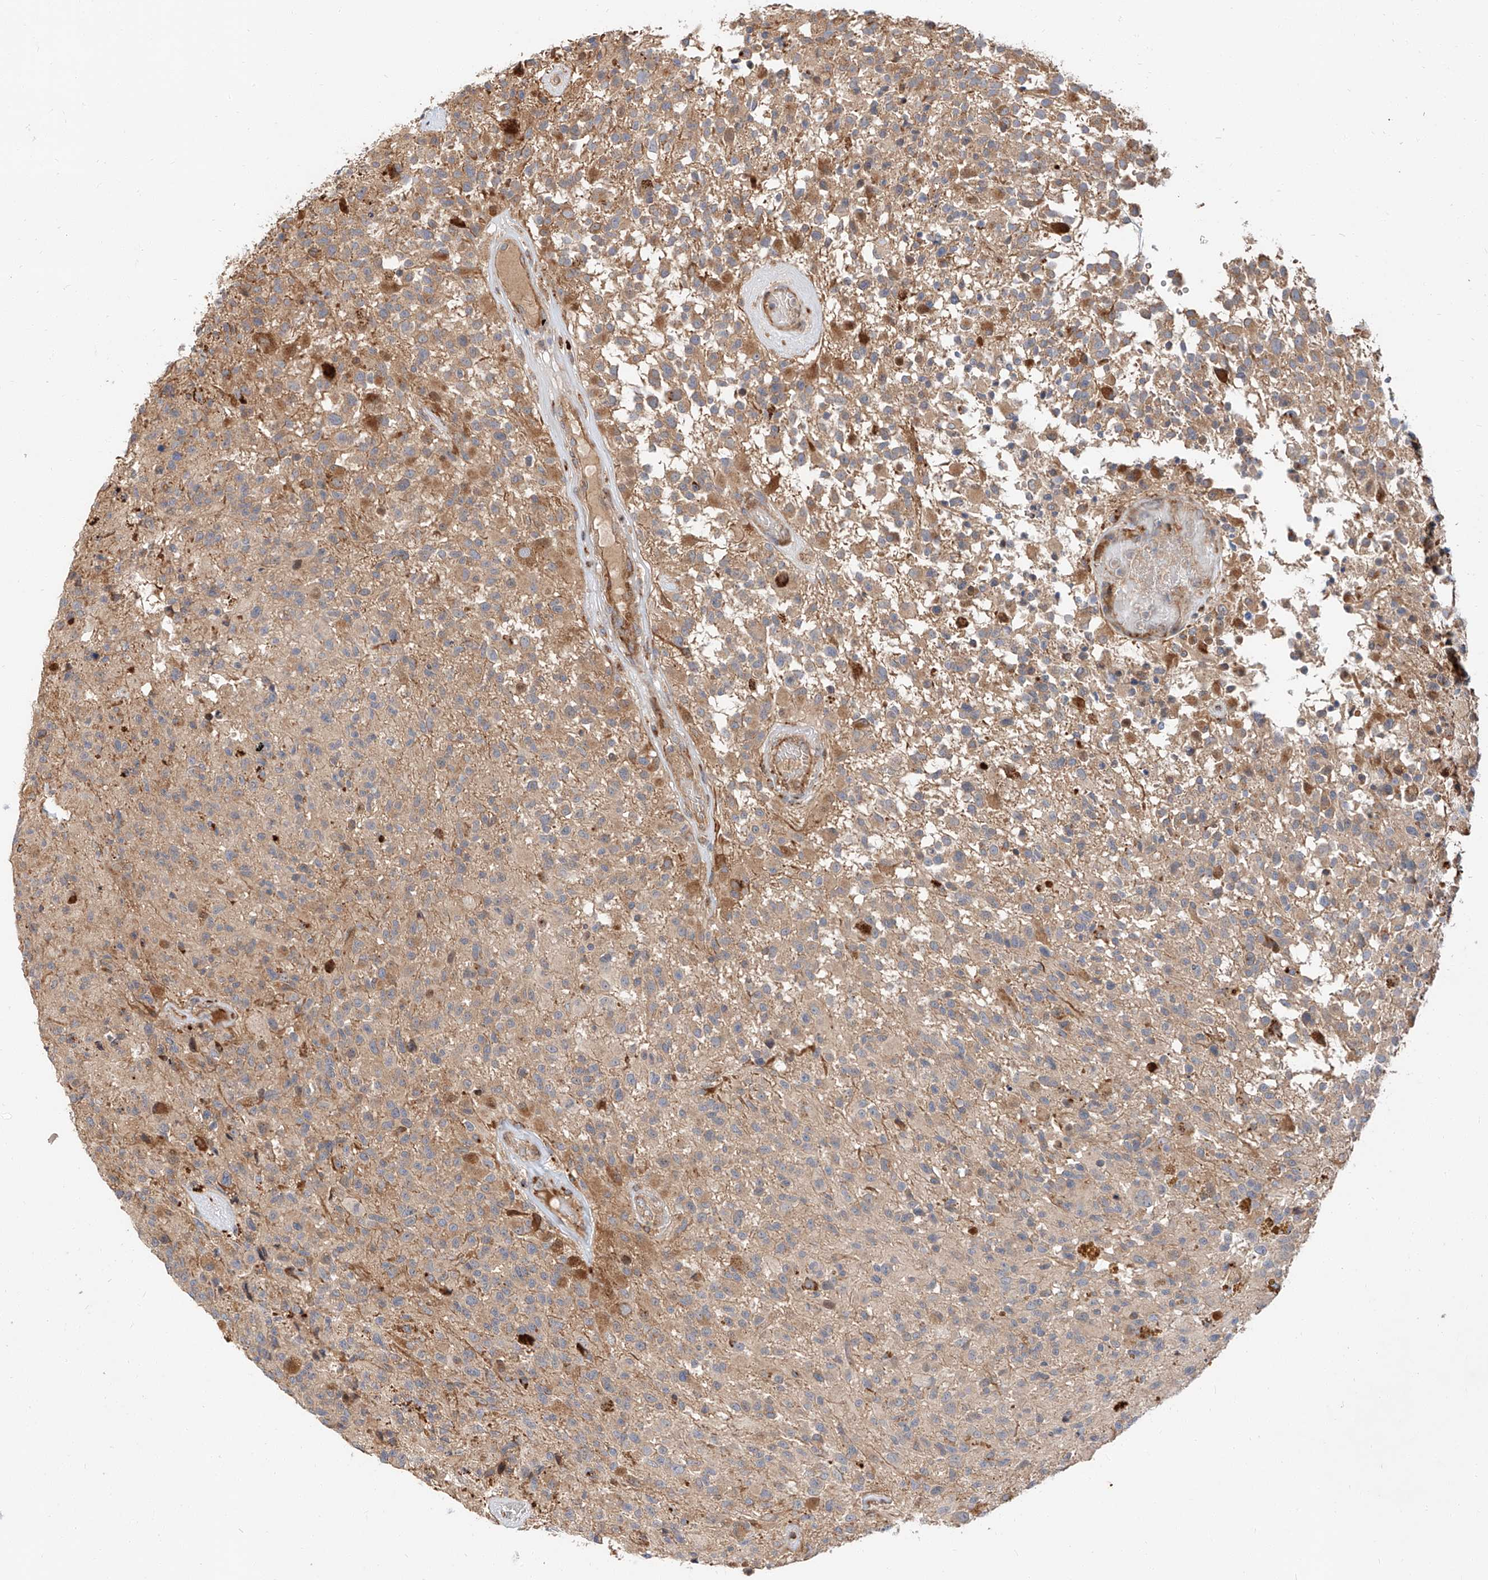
{"staining": {"intensity": "weak", "quantity": "25%-75%", "location": "cytoplasmic/membranous"}, "tissue": "glioma", "cell_type": "Tumor cells", "image_type": "cancer", "snomed": [{"axis": "morphology", "description": "Glioma, malignant, High grade"}, {"axis": "morphology", "description": "Glioblastoma, NOS"}, {"axis": "topography", "description": "Brain"}], "caption": "Immunohistochemical staining of glioma displays low levels of weak cytoplasmic/membranous protein staining in about 25%-75% of tumor cells.", "gene": "DIRAS3", "patient": {"sex": "male", "age": 60}}